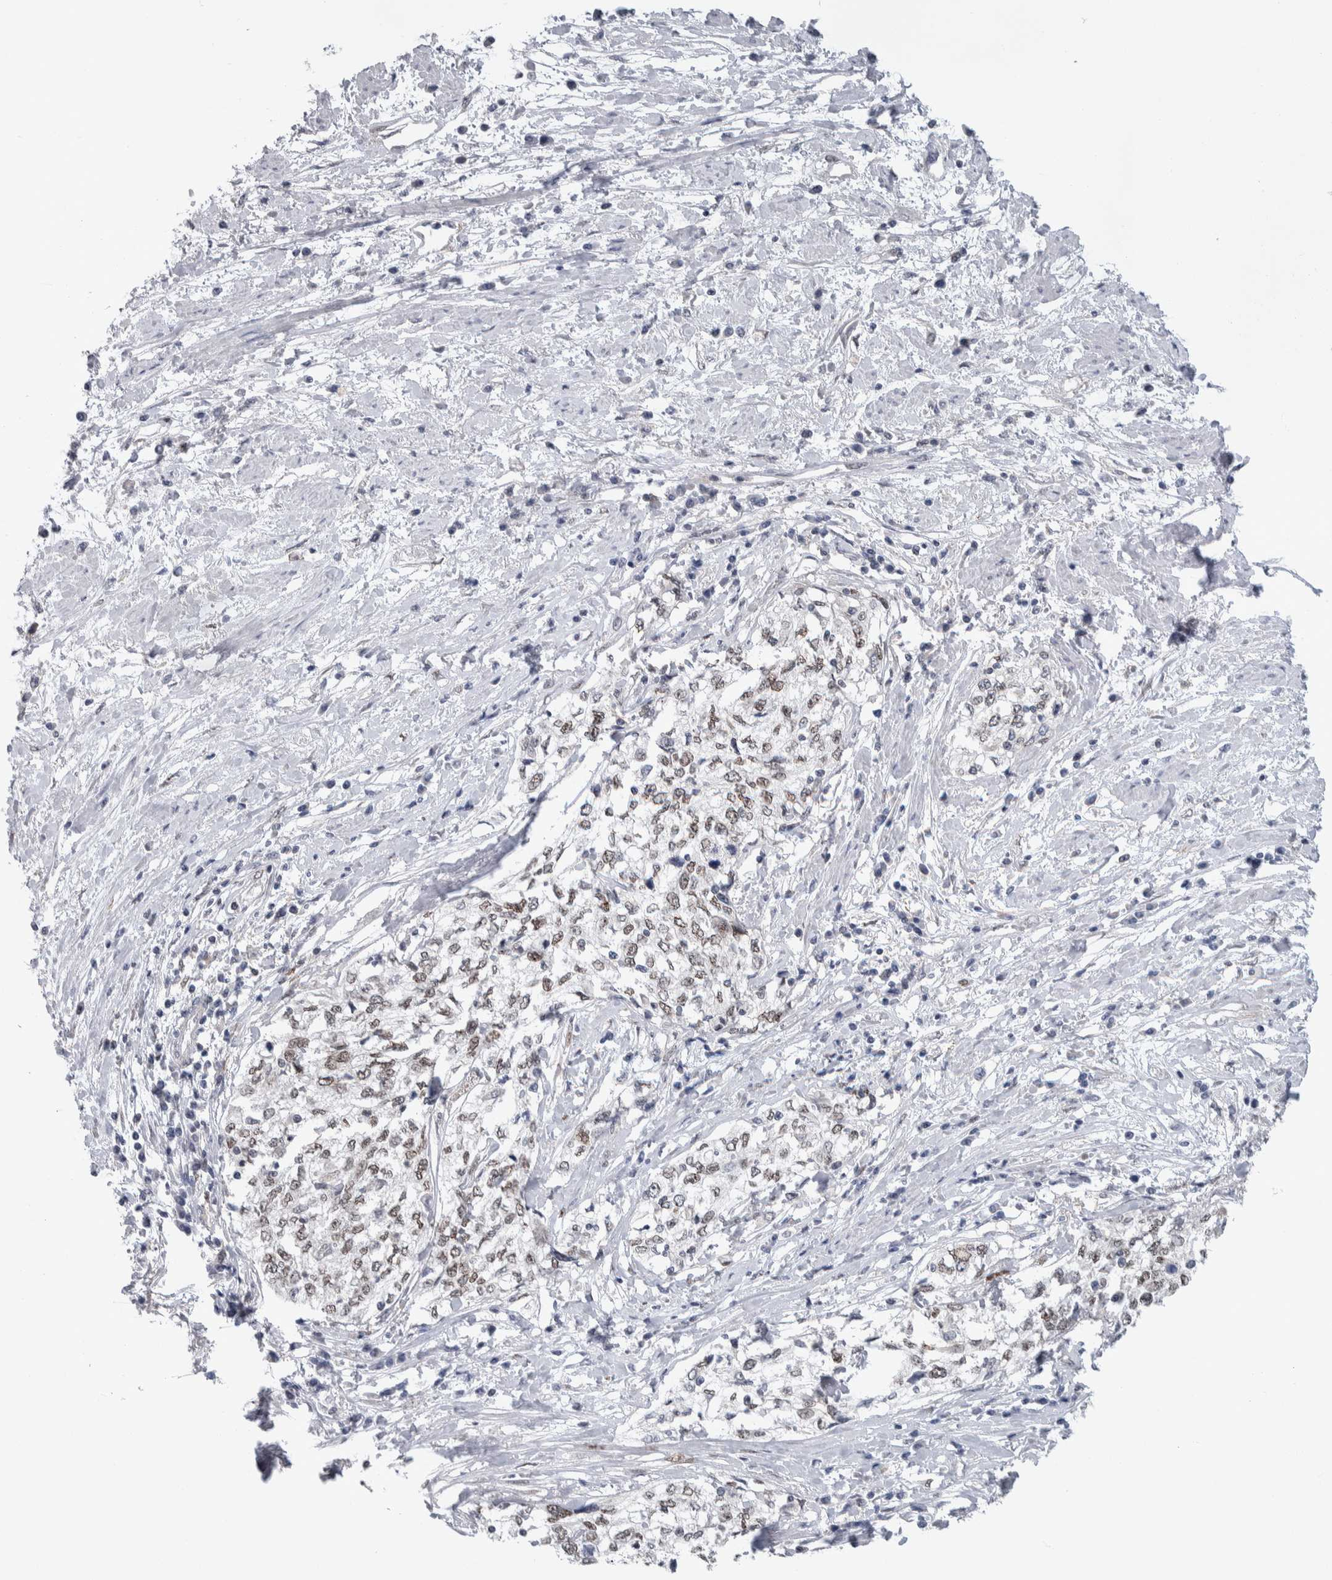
{"staining": {"intensity": "weak", "quantity": "25%-75%", "location": "nuclear"}, "tissue": "cervical cancer", "cell_type": "Tumor cells", "image_type": "cancer", "snomed": [{"axis": "morphology", "description": "Squamous cell carcinoma, NOS"}, {"axis": "topography", "description": "Cervix"}], "caption": "Immunohistochemical staining of human cervical squamous cell carcinoma reveals low levels of weak nuclear positivity in approximately 25%-75% of tumor cells.", "gene": "TAX1BP1", "patient": {"sex": "female", "age": 57}}